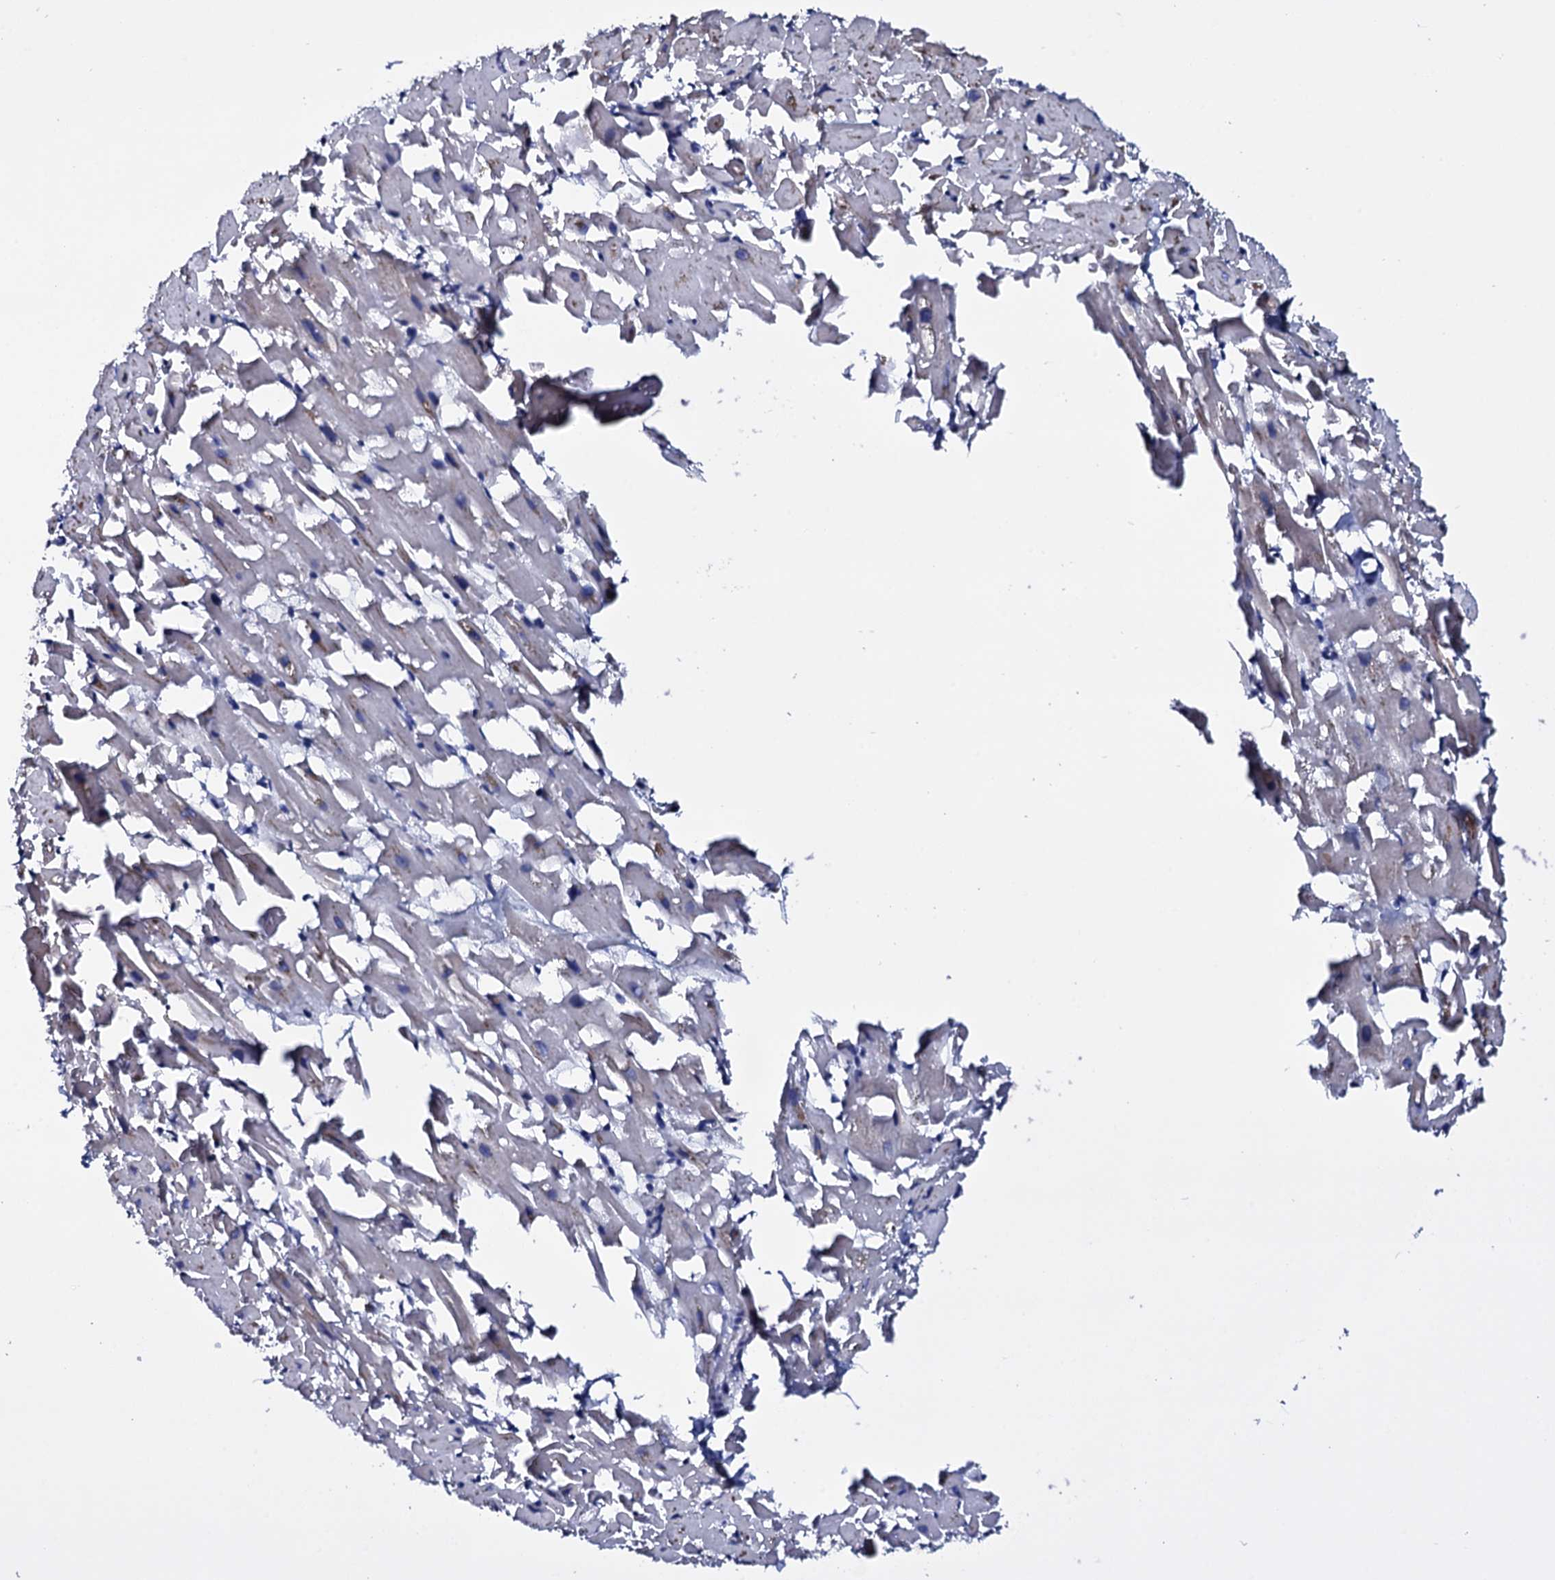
{"staining": {"intensity": "negative", "quantity": "none", "location": "none"}, "tissue": "heart muscle", "cell_type": "Cardiomyocytes", "image_type": "normal", "snomed": [{"axis": "morphology", "description": "Normal tissue, NOS"}, {"axis": "topography", "description": "Heart"}], "caption": "IHC micrograph of normal heart muscle: human heart muscle stained with DAB displays no significant protein expression in cardiomyocytes. Nuclei are stained in blue.", "gene": "GAREM1", "patient": {"sex": "female", "age": 64}}